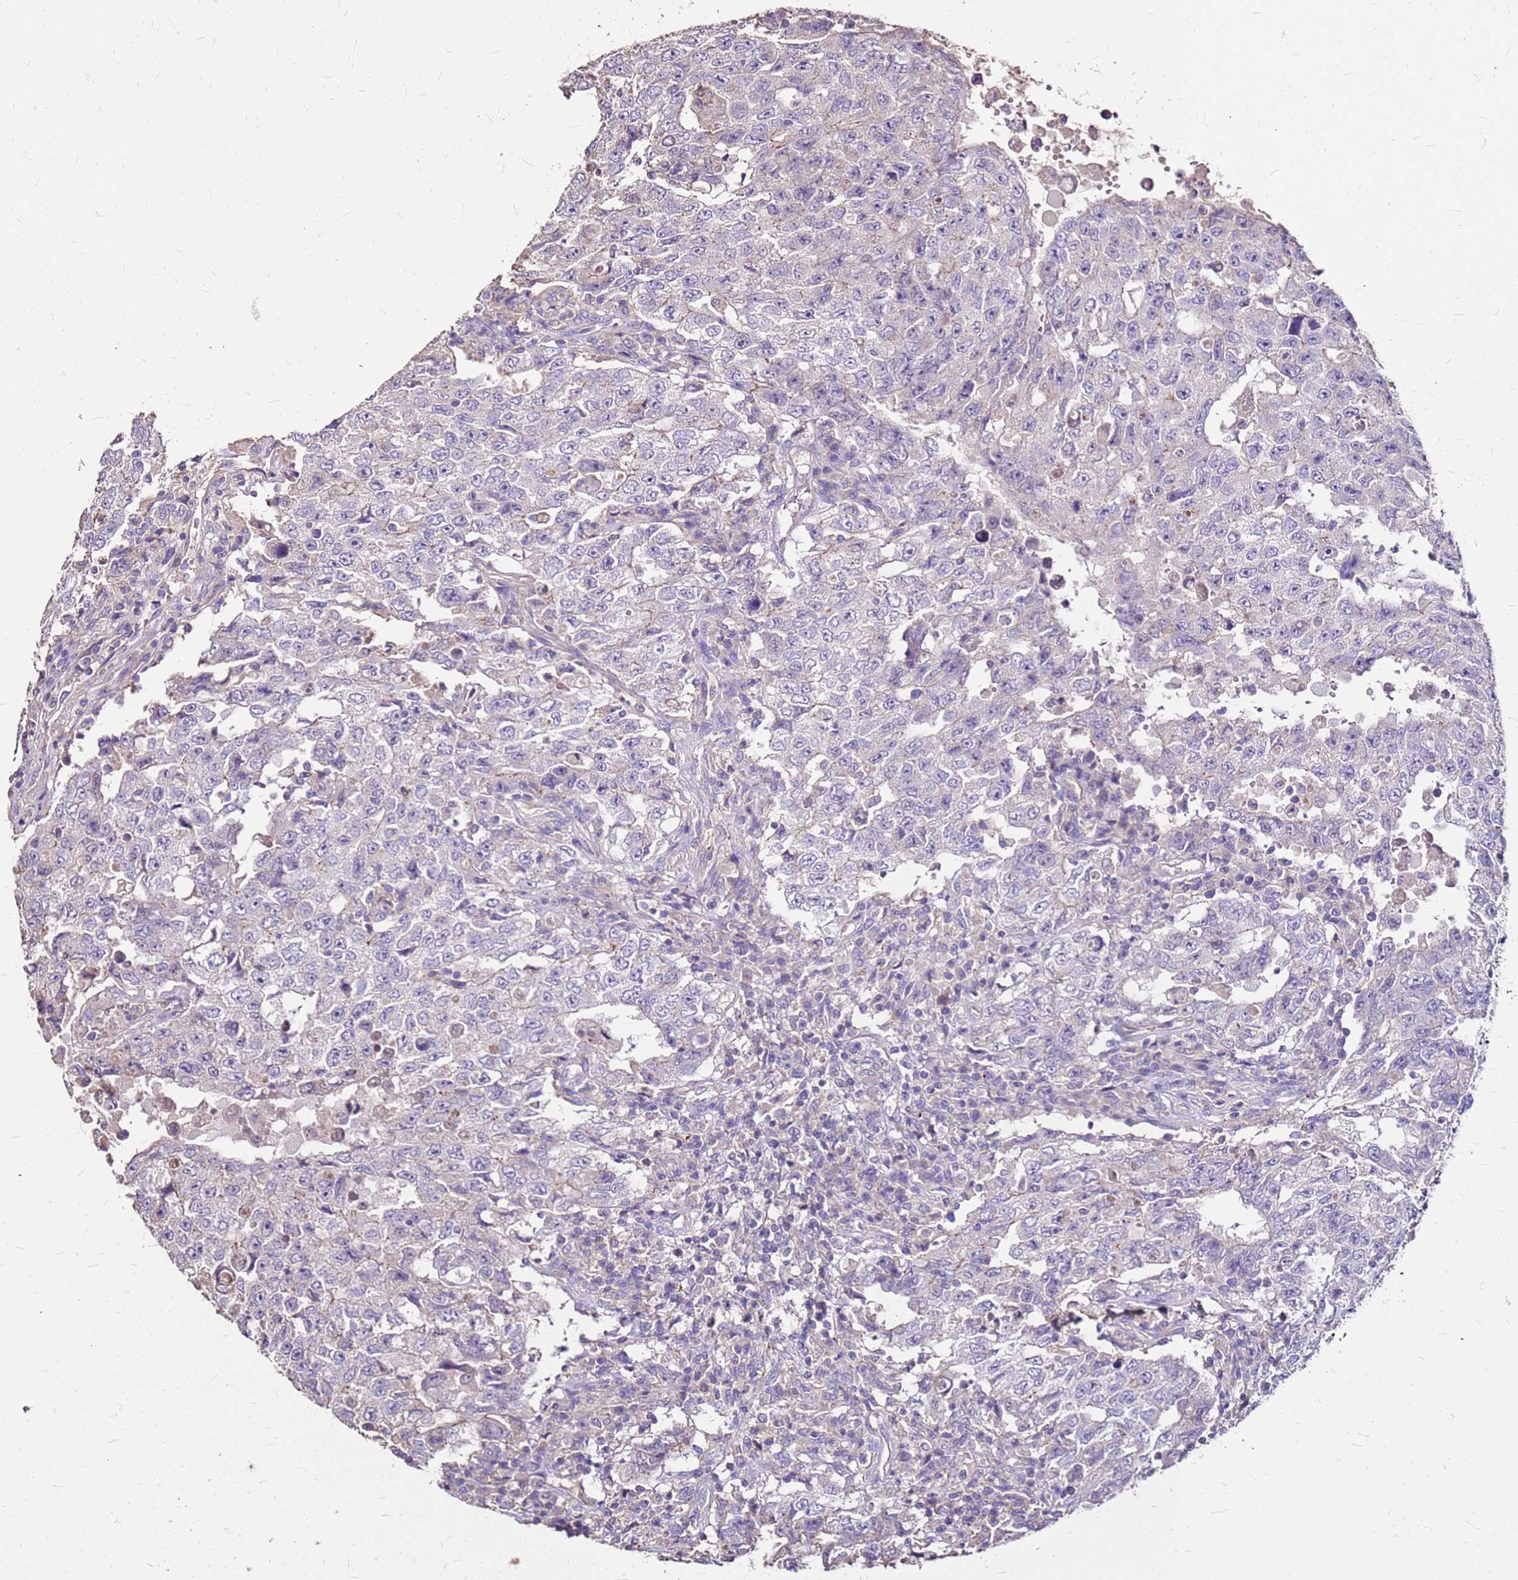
{"staining": {"intensity": "negative", "quantity": "none", "location": "none"}, "tissue": "testis cancer", "cell_type": "Tumor cells", "image_type": "cancer", "snomed": [{"axis": "morphology", "description": "Carcinoma, Embryonal, NOS"}, {"axis": "topography", "description": "Testis"}], "caption": "Immunohistochemistry photomicrograph of neoplastic tissue: human testis cancer (embryonal carcinoma) stained with DAB reveals no significant protein positivity in tumor cells.", "gene": "EXD3", "patient": {"sex": "male", "age": 26}}